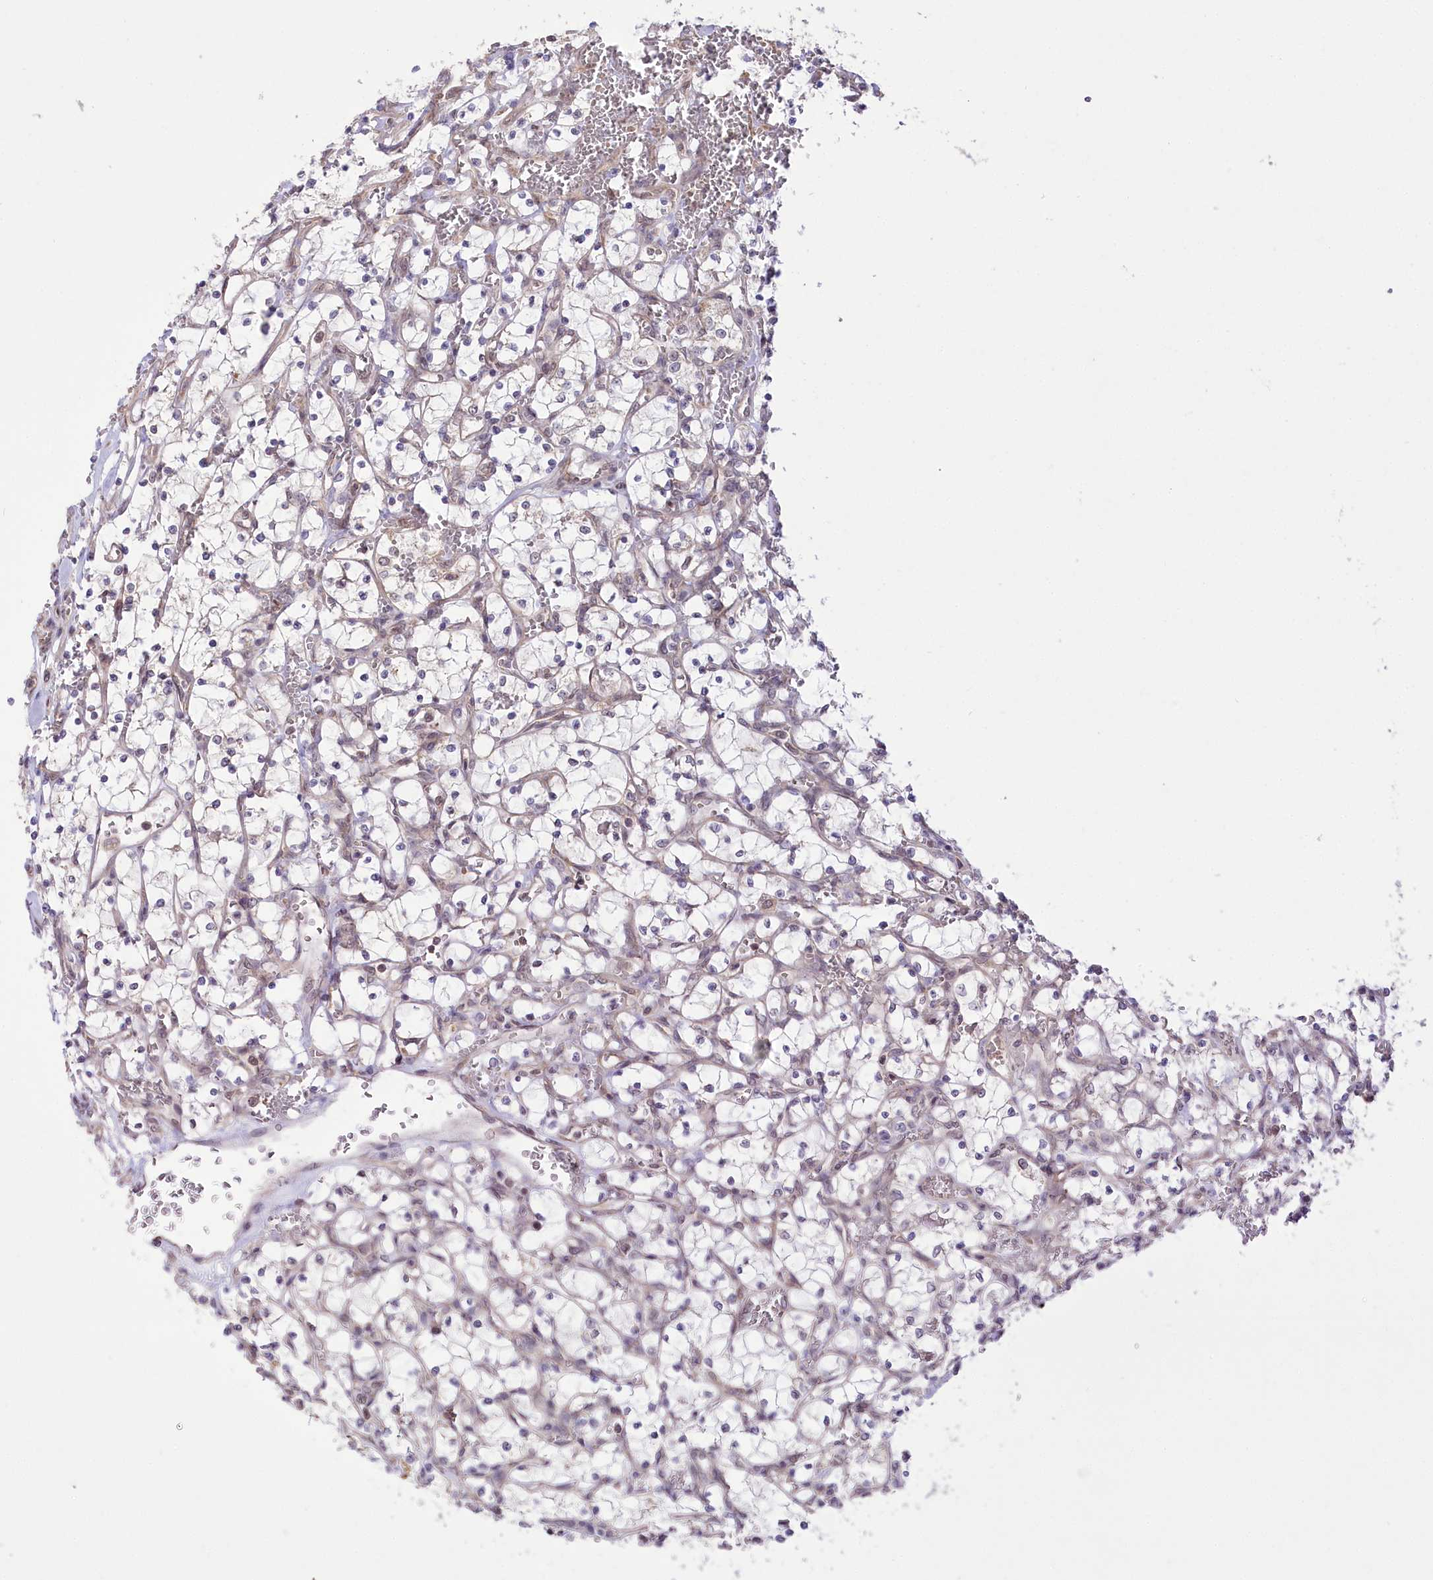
{"staining": {"intensity": "negative", "quantity": "none", "location": "none"}, "tissue": "renal cancer", "cell_type": "Tumor cells", "image_type": "cancer", "snomed": [{"axis": "morphology", "description": "Adenocarcinoma, NOS"}, {"axis": "topography", "description": "Kidney"}], "caption": "Tumor cells are negative for protein expression in human renal cancer (adenocarcinoma).", "gene": "ZMAT2", "patient": {"sex": "female", "age": 69}}